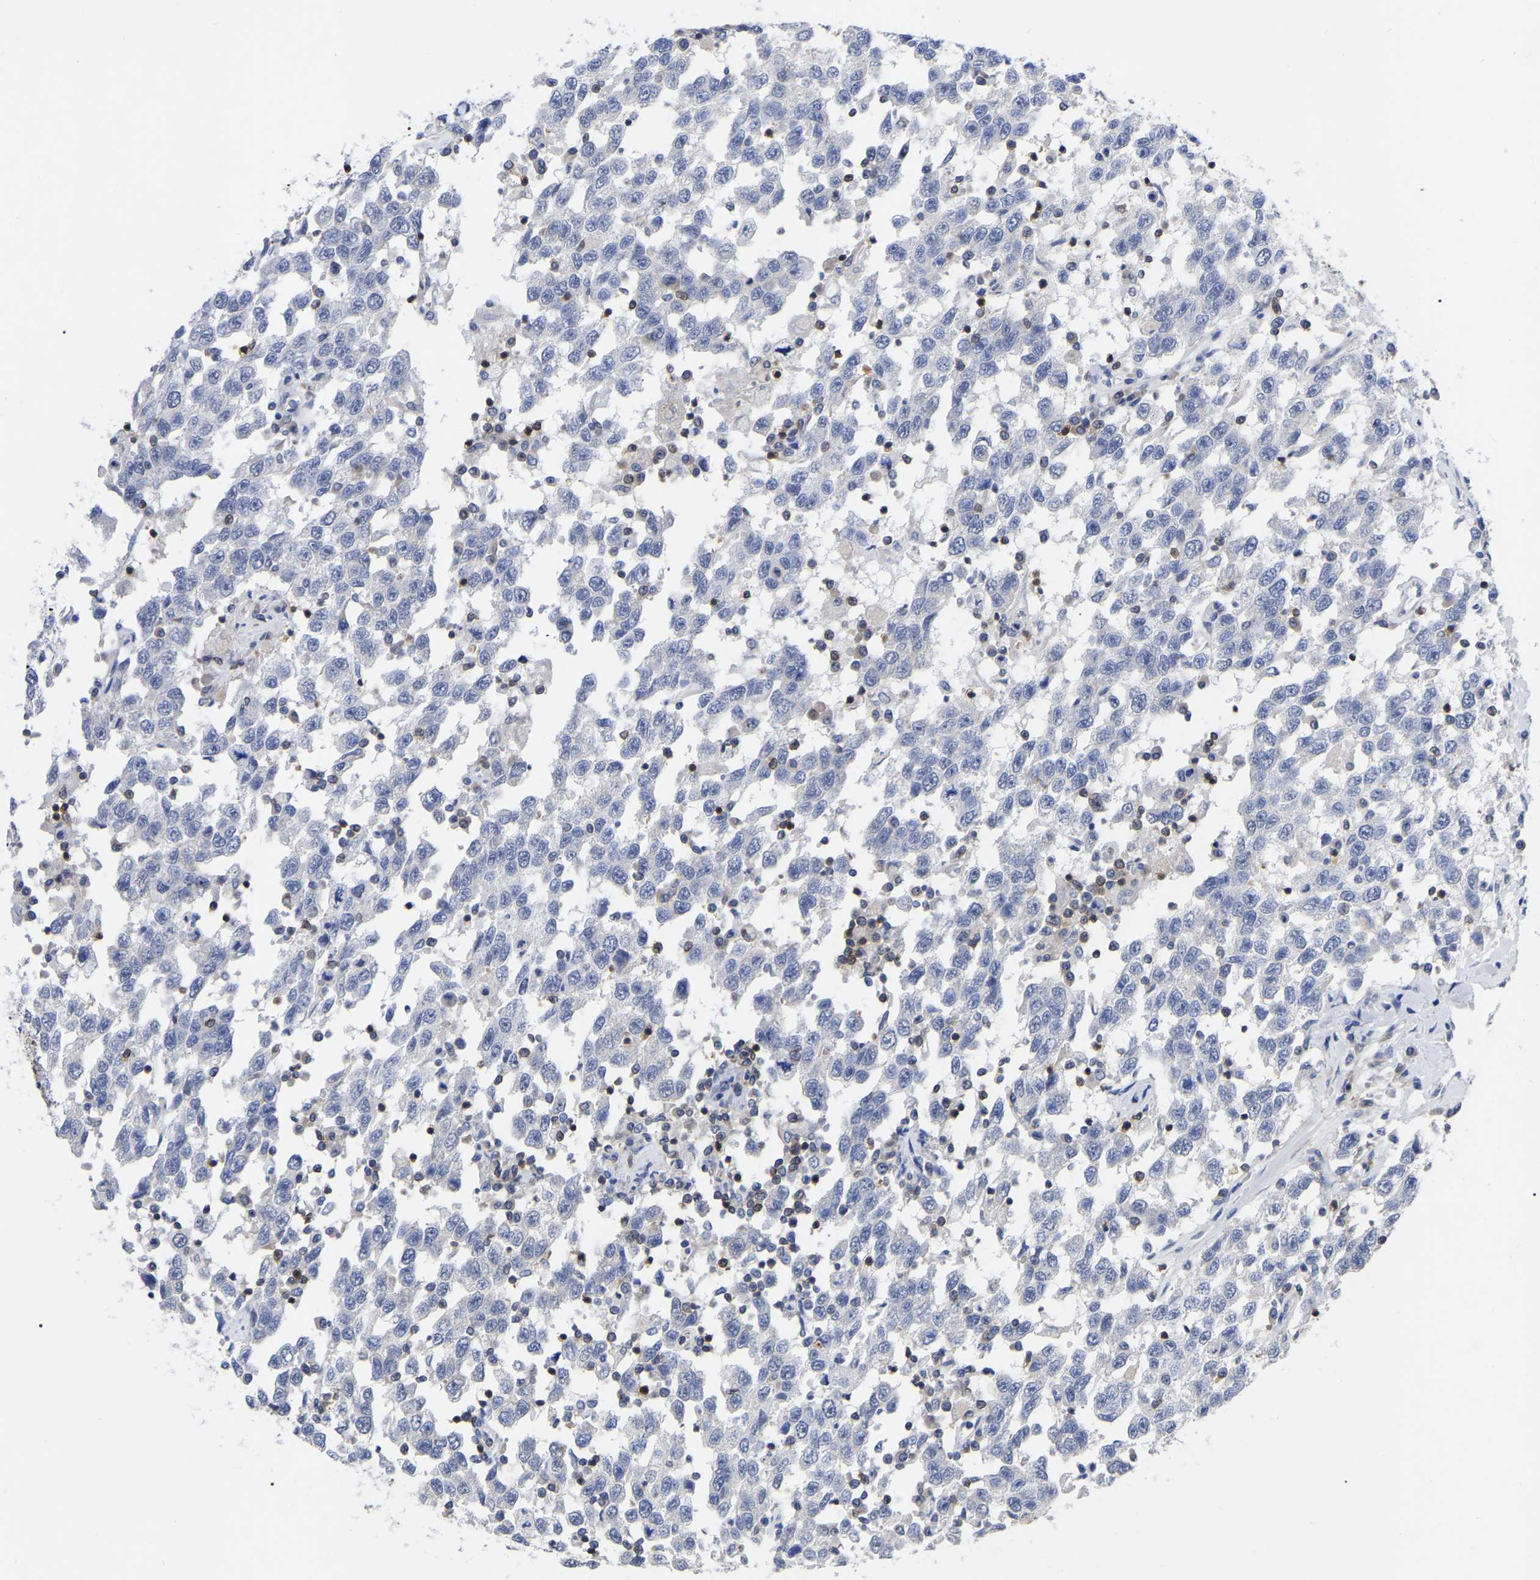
{"staining": {"intensity": "negative", "quantity": "none", "location": "none"}, "tissue": "testis cancer", "cell_type": "Tumor cells", "image_type": "cancer", "snomed": [{"axis": "morphology", "description": "Seminoma, NOS"}, {"axis": "topography", "description": "Testis"}], "caption": "DAB immunohistochemical staining of human testis cancer reveals no significant expression in tumor cells.", "gene": "PTPN7", "patient": {"sex": "male", "age": 41}}